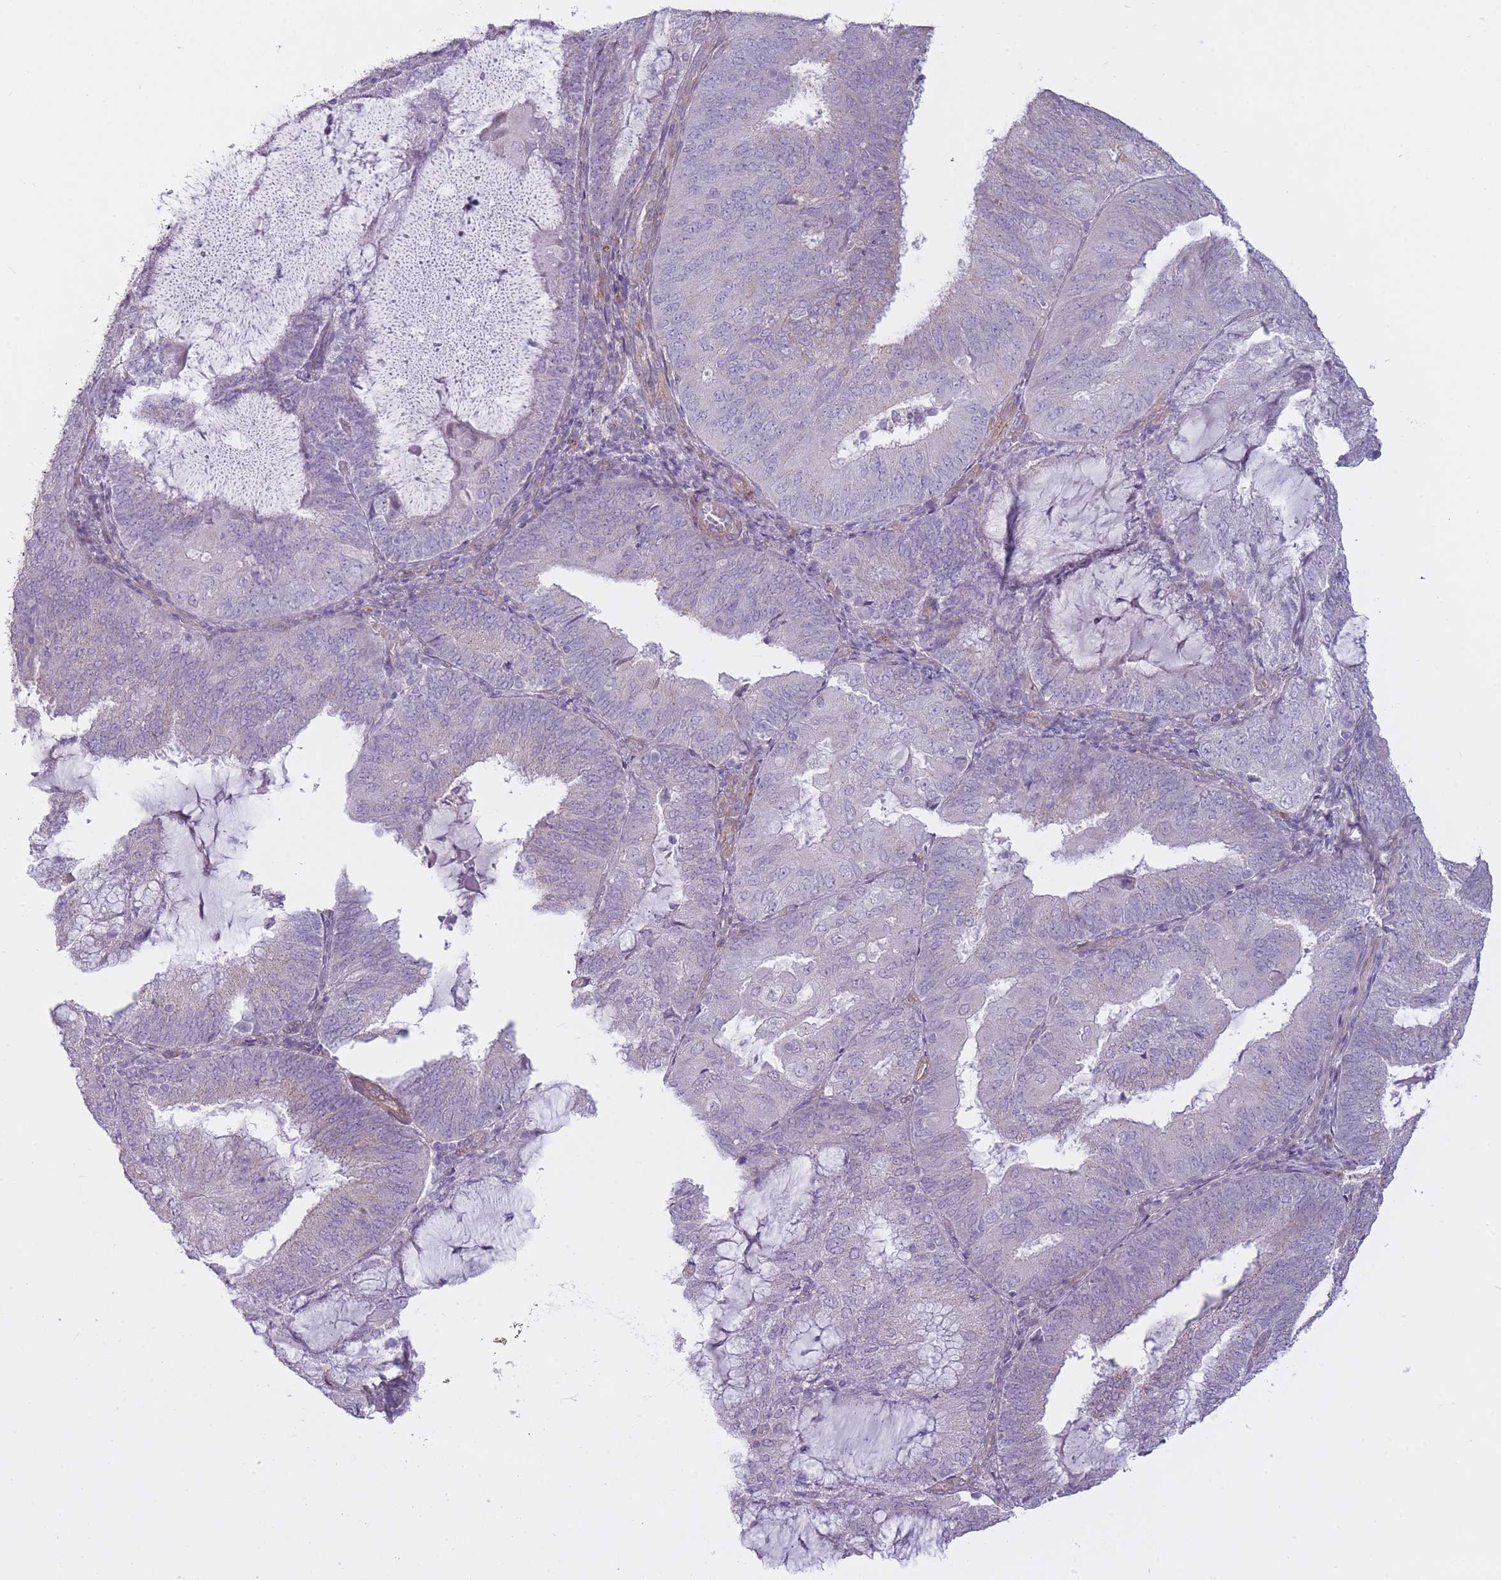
{"staining": {"intensity": "negative", "quantity": "none", "location": "none"}, "tissue": "endometrial cancer", "cell_type": "Tumor cells", "image_type": "cancer", "snomed": [{"axis": "morphology", "description": "Adenocarcinoma, NOS"}, {"axis": "topography", "description": "Endometrium"}], "caption": "Immunohistochemistry (IHC) histopathology image of neoplastic tissue: human adenocarcinoma (endometrial) stained with DAB exhibits no significant protein positivity in tumor cells. (DAB IHC, high magnification).", "gene": "PGRMC2", "patient": {"sex": "female", "age": 81}}